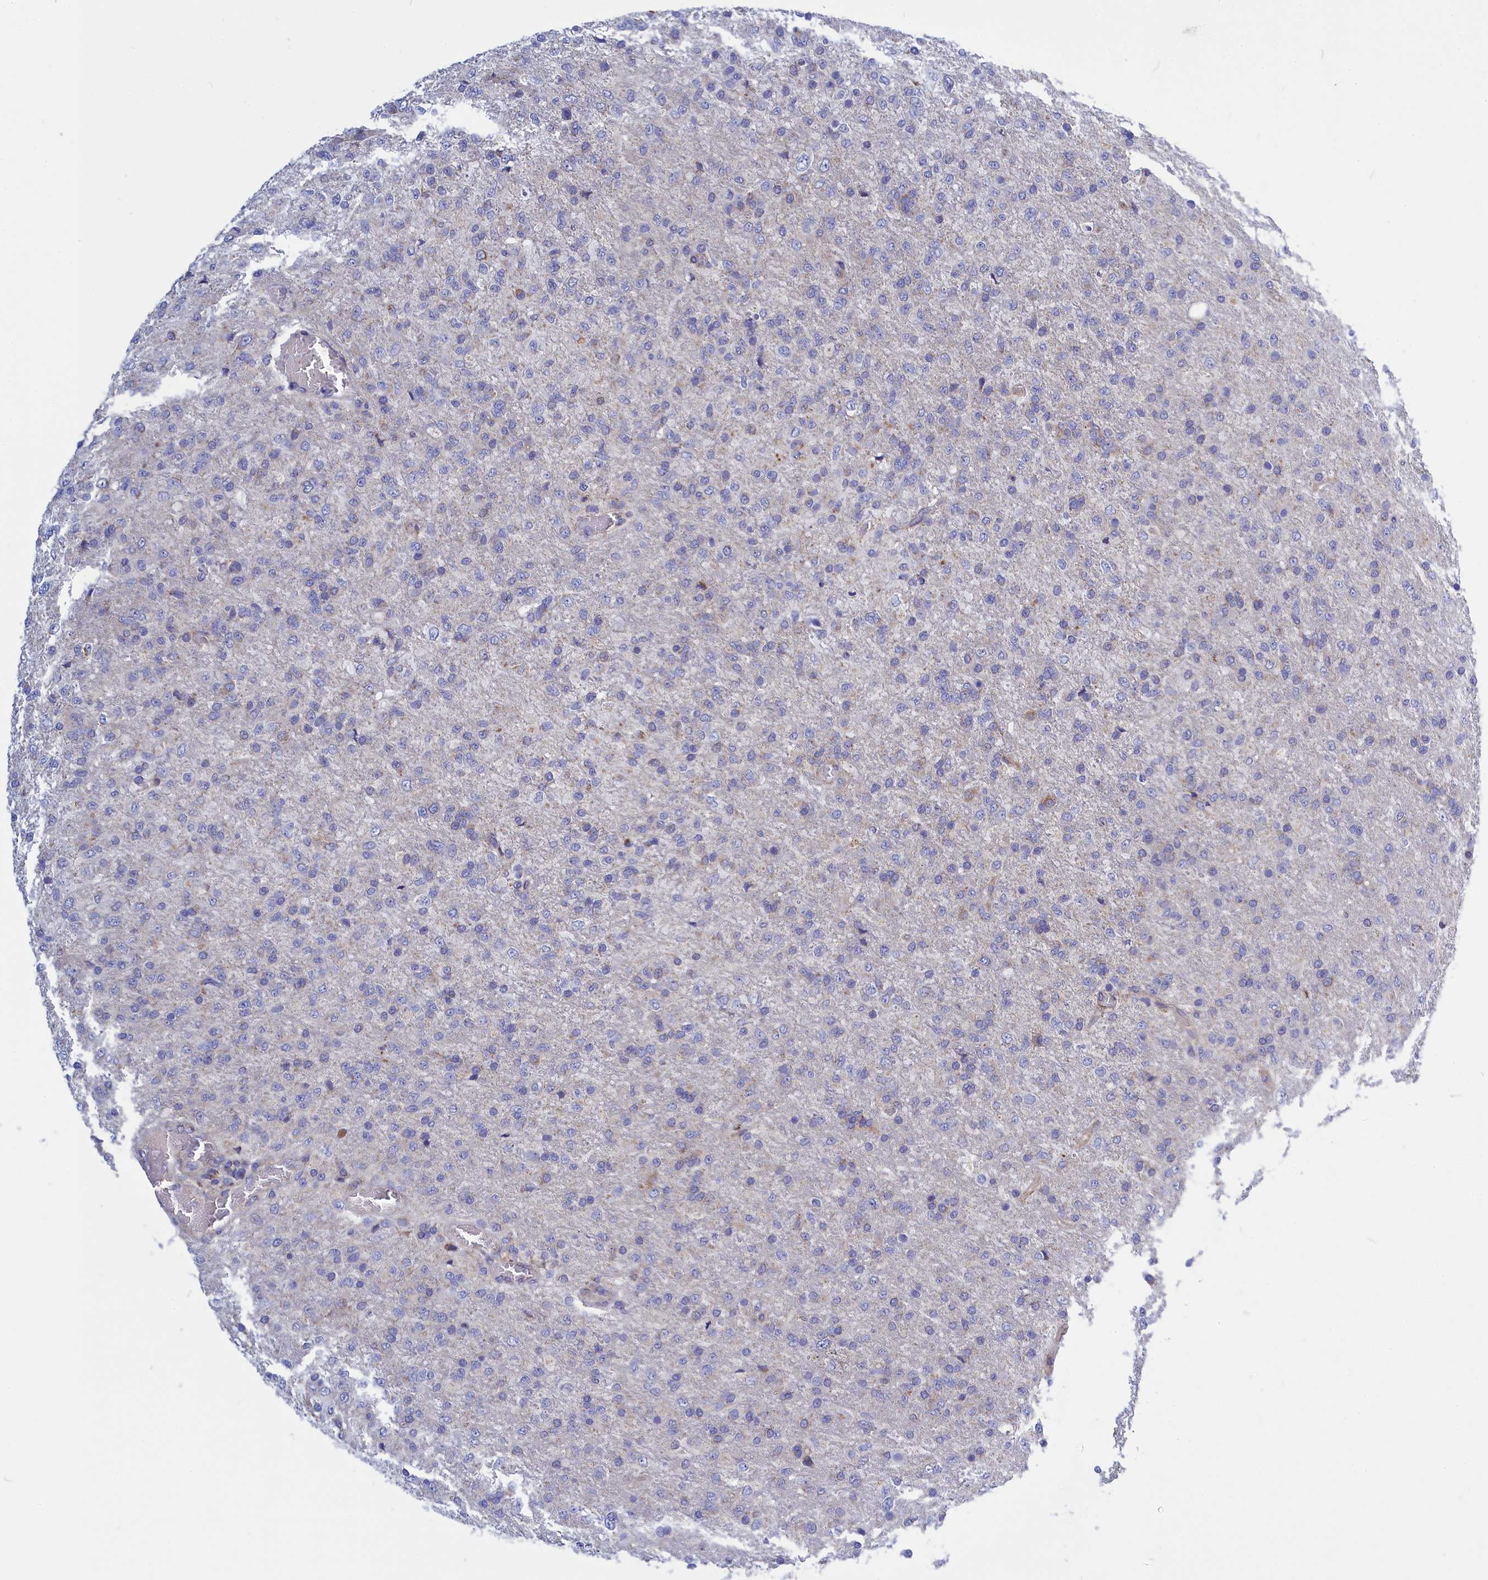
{"staining": {"intensity": "negative", "quantity": "none", "location": "none"}, "tissue": "glioma", "cell_type": "Tumor cells", "image_type": "cancer", "snomed": [{"axis": "morphology", "description": "Glioma, malignant, High grade"}, {"axis": "topography", "description": "Brain"}], "caption": "Tumor cells show no significant protein expression in glioma.", "gene": "CCRL2", "patient": {"sex": "female", "age": 74}}